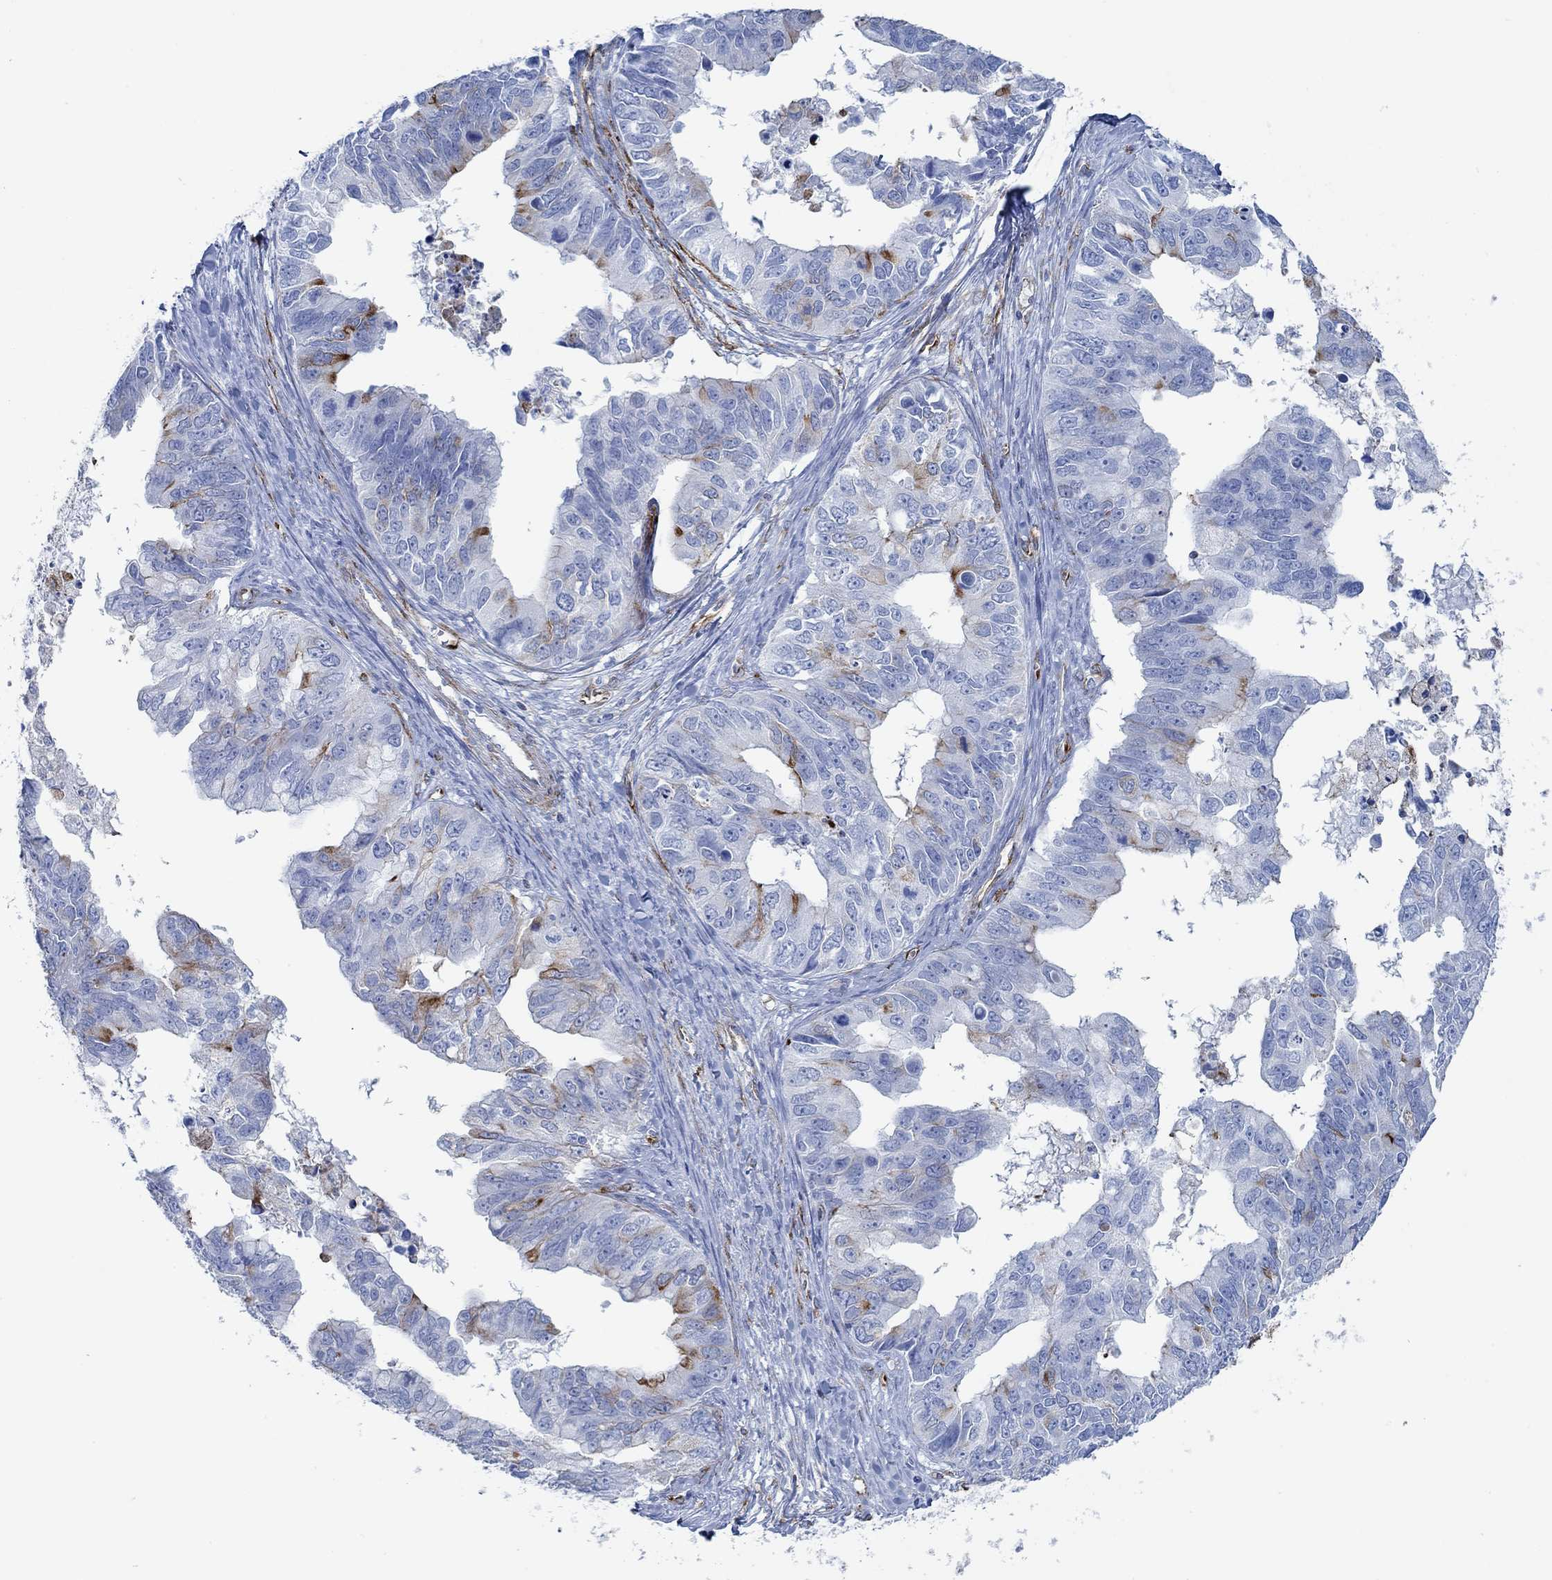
{"staining": {"intensity": "strong", "quantity": "<25%", "location": "cytoplasmic/membranous"}, "tissue": "ovarian cancer", "cell_type": "Tumor cells", "image_type": "cancer", "snomed": [{"axis": "morphology", "description": "Cystadenocarcinoma, mucinous, NOS"}, {"axis": "topography", "description": "Ovary"}], "caption": "Immunohistochemical staining of mucinous cystadenocarcinoma (ovarian) exhibits medium levels of strong cytoplasmic/membranous protein positivity in about <25% of tumor cells.", "gene": "STC2", "patient": {"sex": "female", "age": 76}}